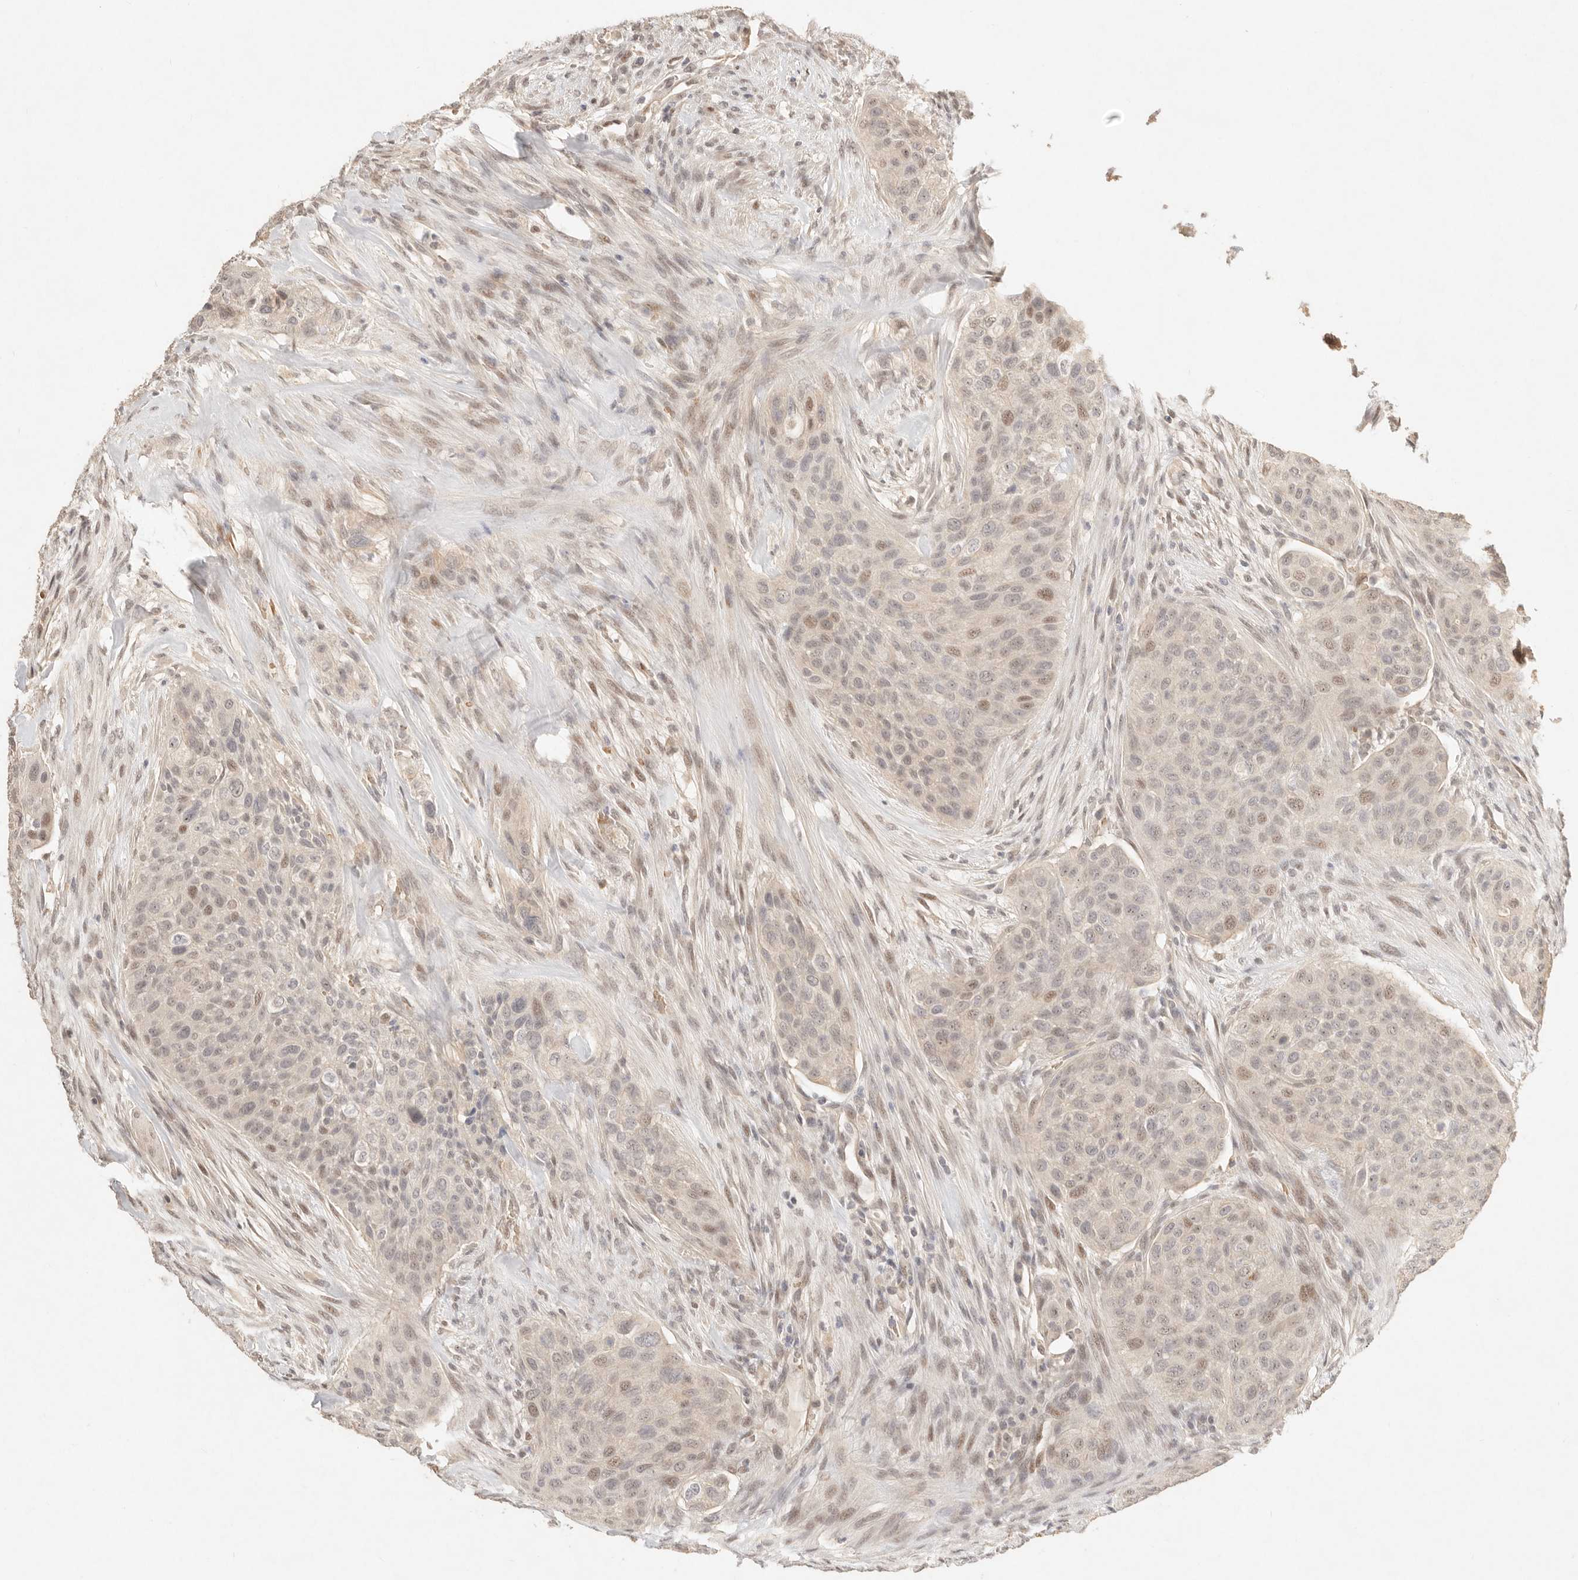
{"staining": {"intensity": "weak", "quantity": "25%-75%", "location": "nuclear"}, "tissue": "urothelial cancer", "cell_type": "Tumor cells", "image_type": "cancer", "snomed": [{"axis": "morphology", "description": "Urothelial carcinoma, High grade"}, {"axis": "topography", "description": "Urinary bladder"}], "caption": "Immunohistochemical staining of human urothelial cancer displays low levels of weak nuclear protein staining in about 25%-75% of tumor cells.", "gene": "MEP1A", "patient": {"sex": "male", "age": 35}}